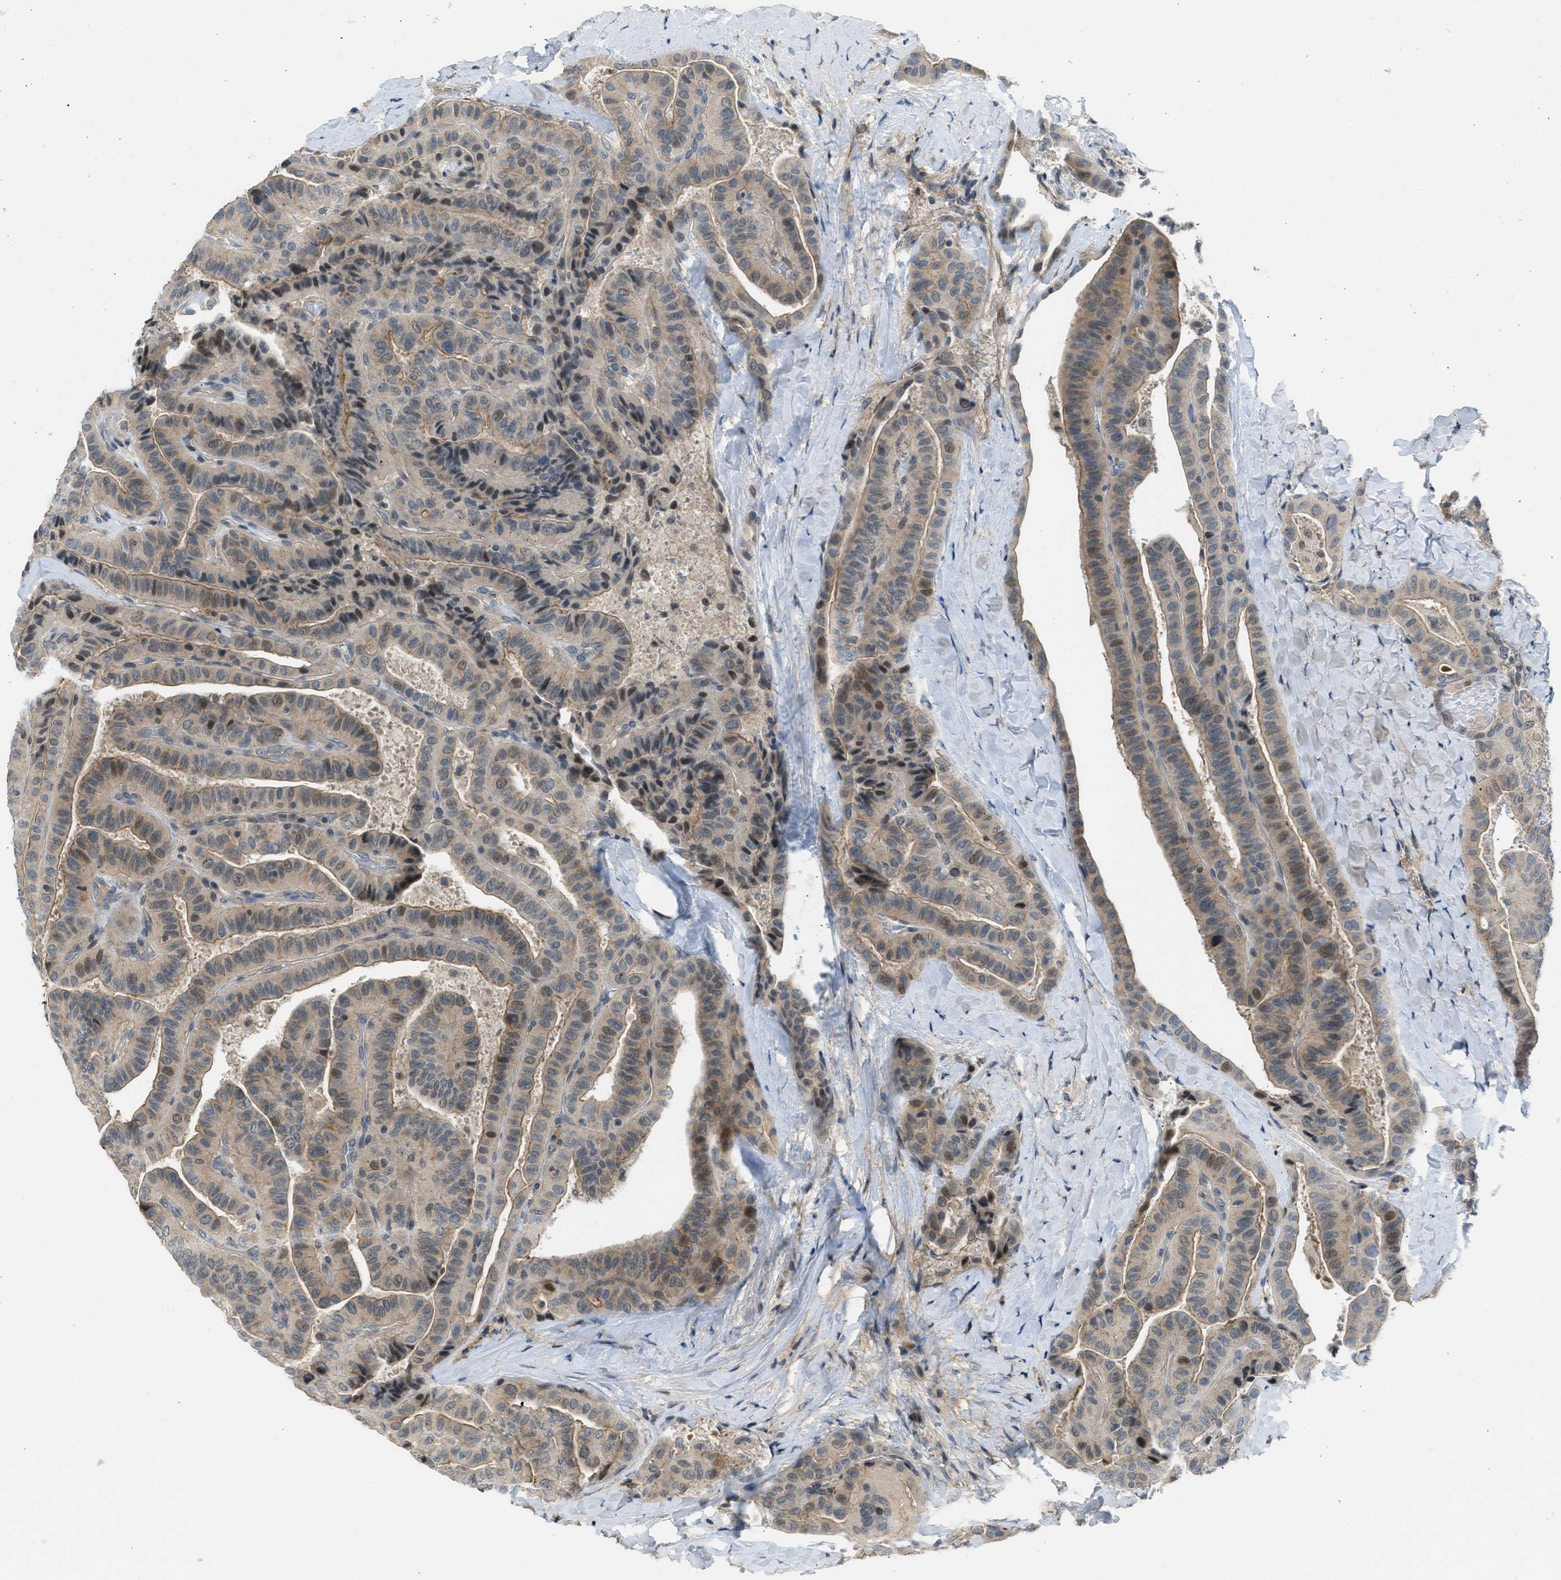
{"staining": {"intensity": "weak", "quantity": ">75%", "location": "cytoplasmic/membranous,nuclear"}, "tissue": "thyroid cancer", "cell_type": "Tumor cells", "image_type": "cancer", "snomed": [{"axis": "morphology", "description": "Papillary adenocarcinoma, NOS"}, {"axis": "topography", "description": "Thyroid gland"}], "caption": "Human thyroid papillary adenocarcinoma stained with a brown dye reveals weak cytoplasmic/membranous and nuclear positive positivity in approximately >75% of tumor cells.", "gene": "TTBK2", "patient": {"sex": "male", "age": 77}}